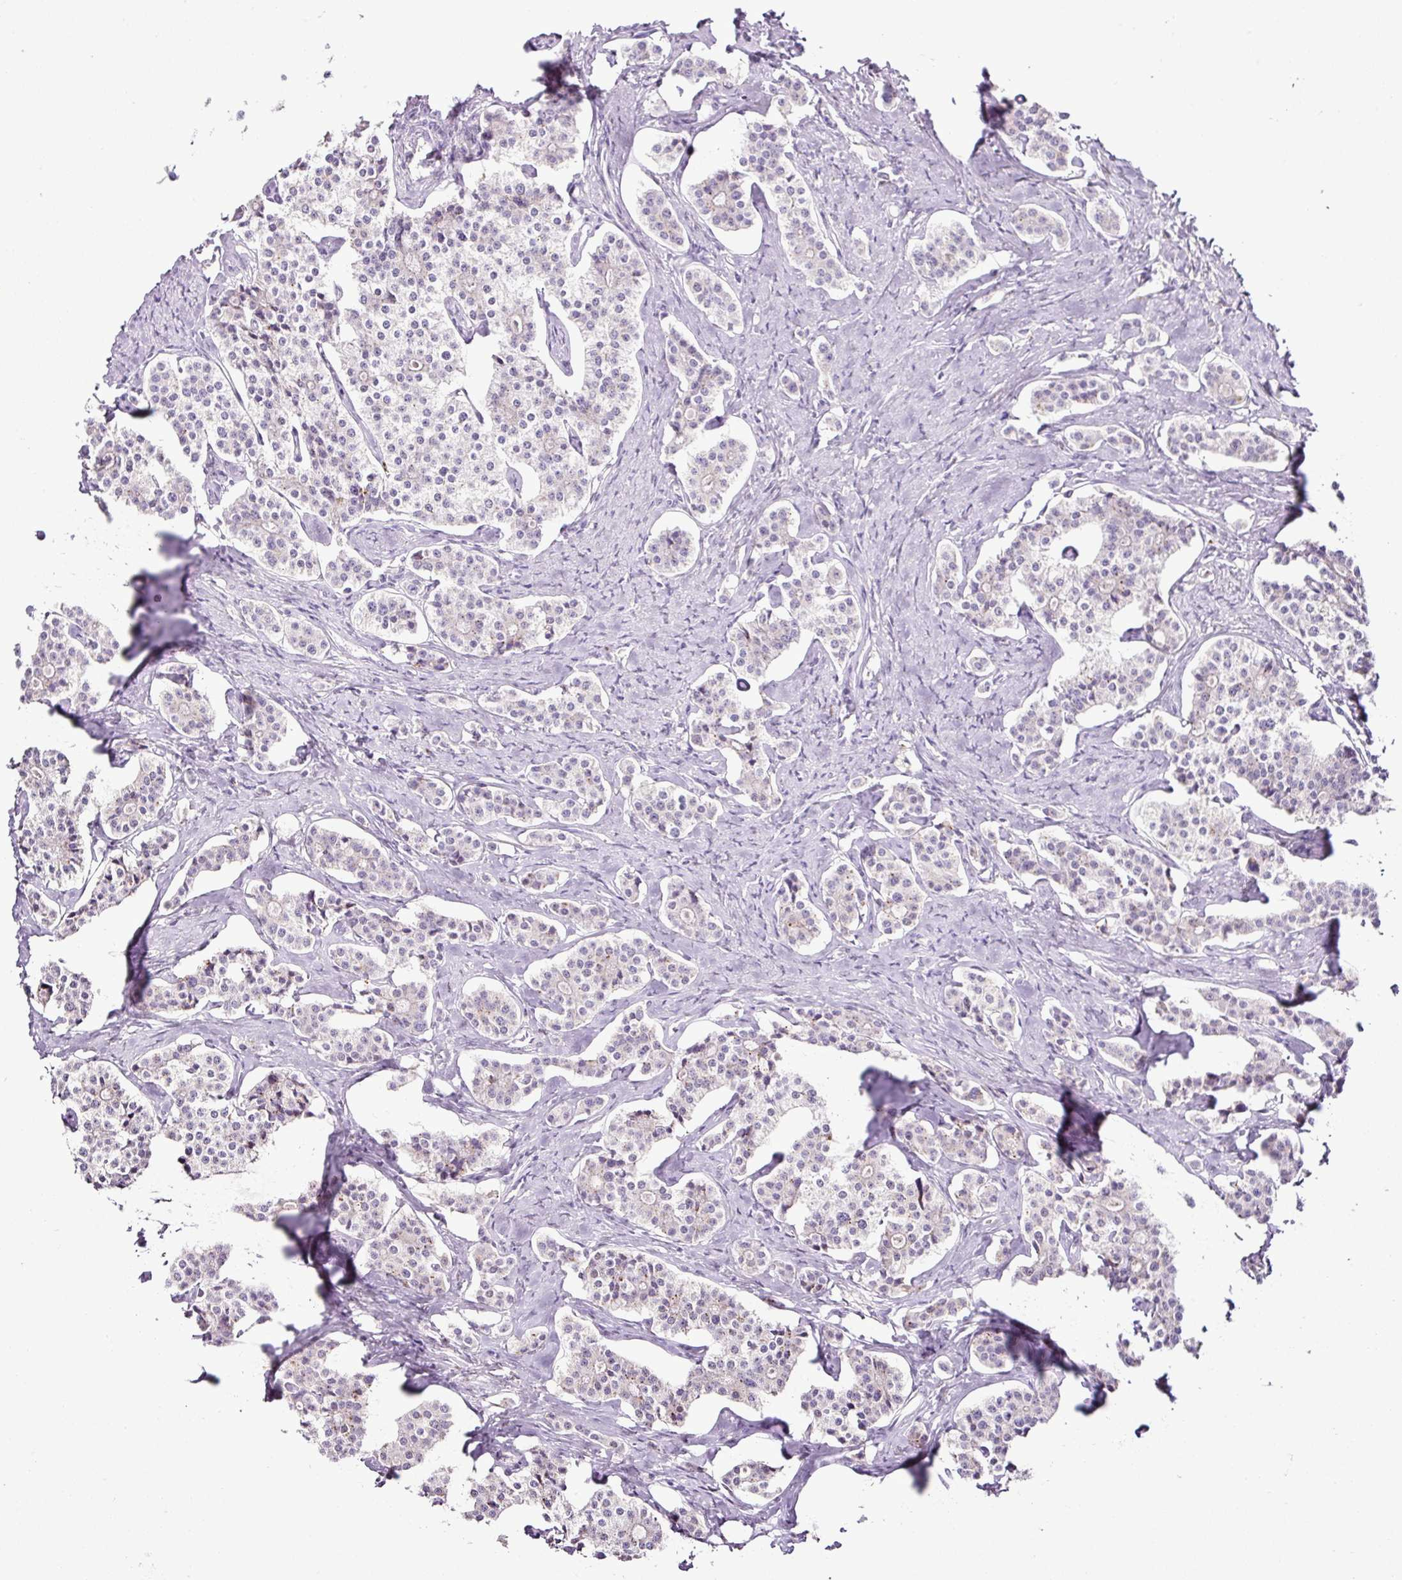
{"staining": {"intensity": "negative", "quantity": "none", "location": "none"}, "tissue": "carcinoid", "cell_type": "Tumor cells", "image_type": "cancer", "snomed": [{"axis": "morphology", "description": "Carcinoid, malignant, NOS"}, {"axis": "topography", "description": "Small intestine"}], "caption": "This is an IHC image of carcinoid (malignant). There is no expression in tumor cells.", "gene": "ESR1", "patient": {"sex": "male", "age": 63}}